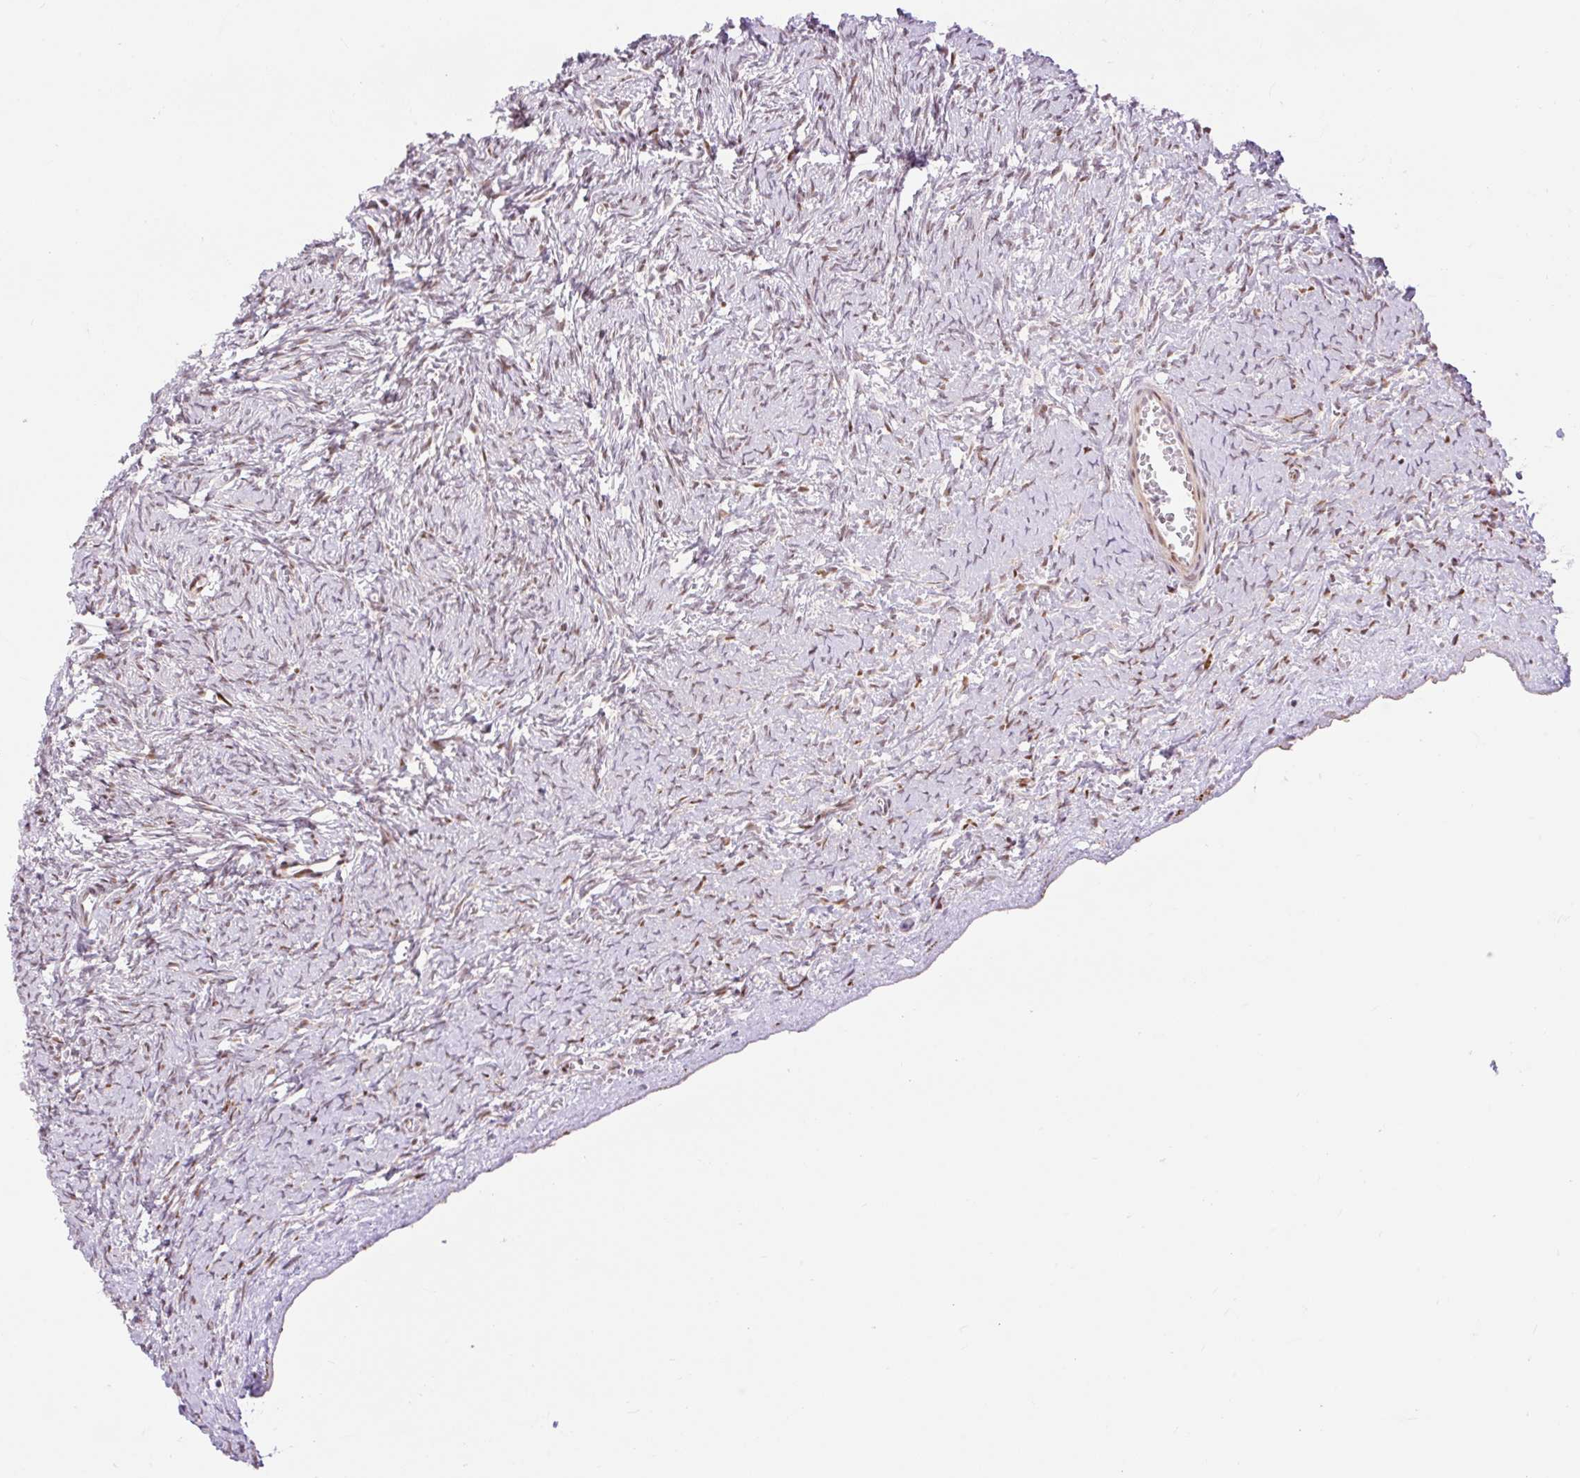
{"staining": {"intensity": "weak", "quantity": "25%-75%", "location": "nuclear"}, "tissue": "ovary", "cell_type": "Ovarian stroma cells", "image_type": "normal", "snomed": [{"axis": "morphology", "description": "Normal tissue, NOS"}, {"axis": "topography", "description": "Ovary"}], "caption": "Brown immunohistochemical staining in unremarkable ovary demonstrates weak nuclear staining in about 25%-75% of ovarian stroma cells.", "gene": "RIPPLY3", "patient": {"sex": "female", "age": 39}}